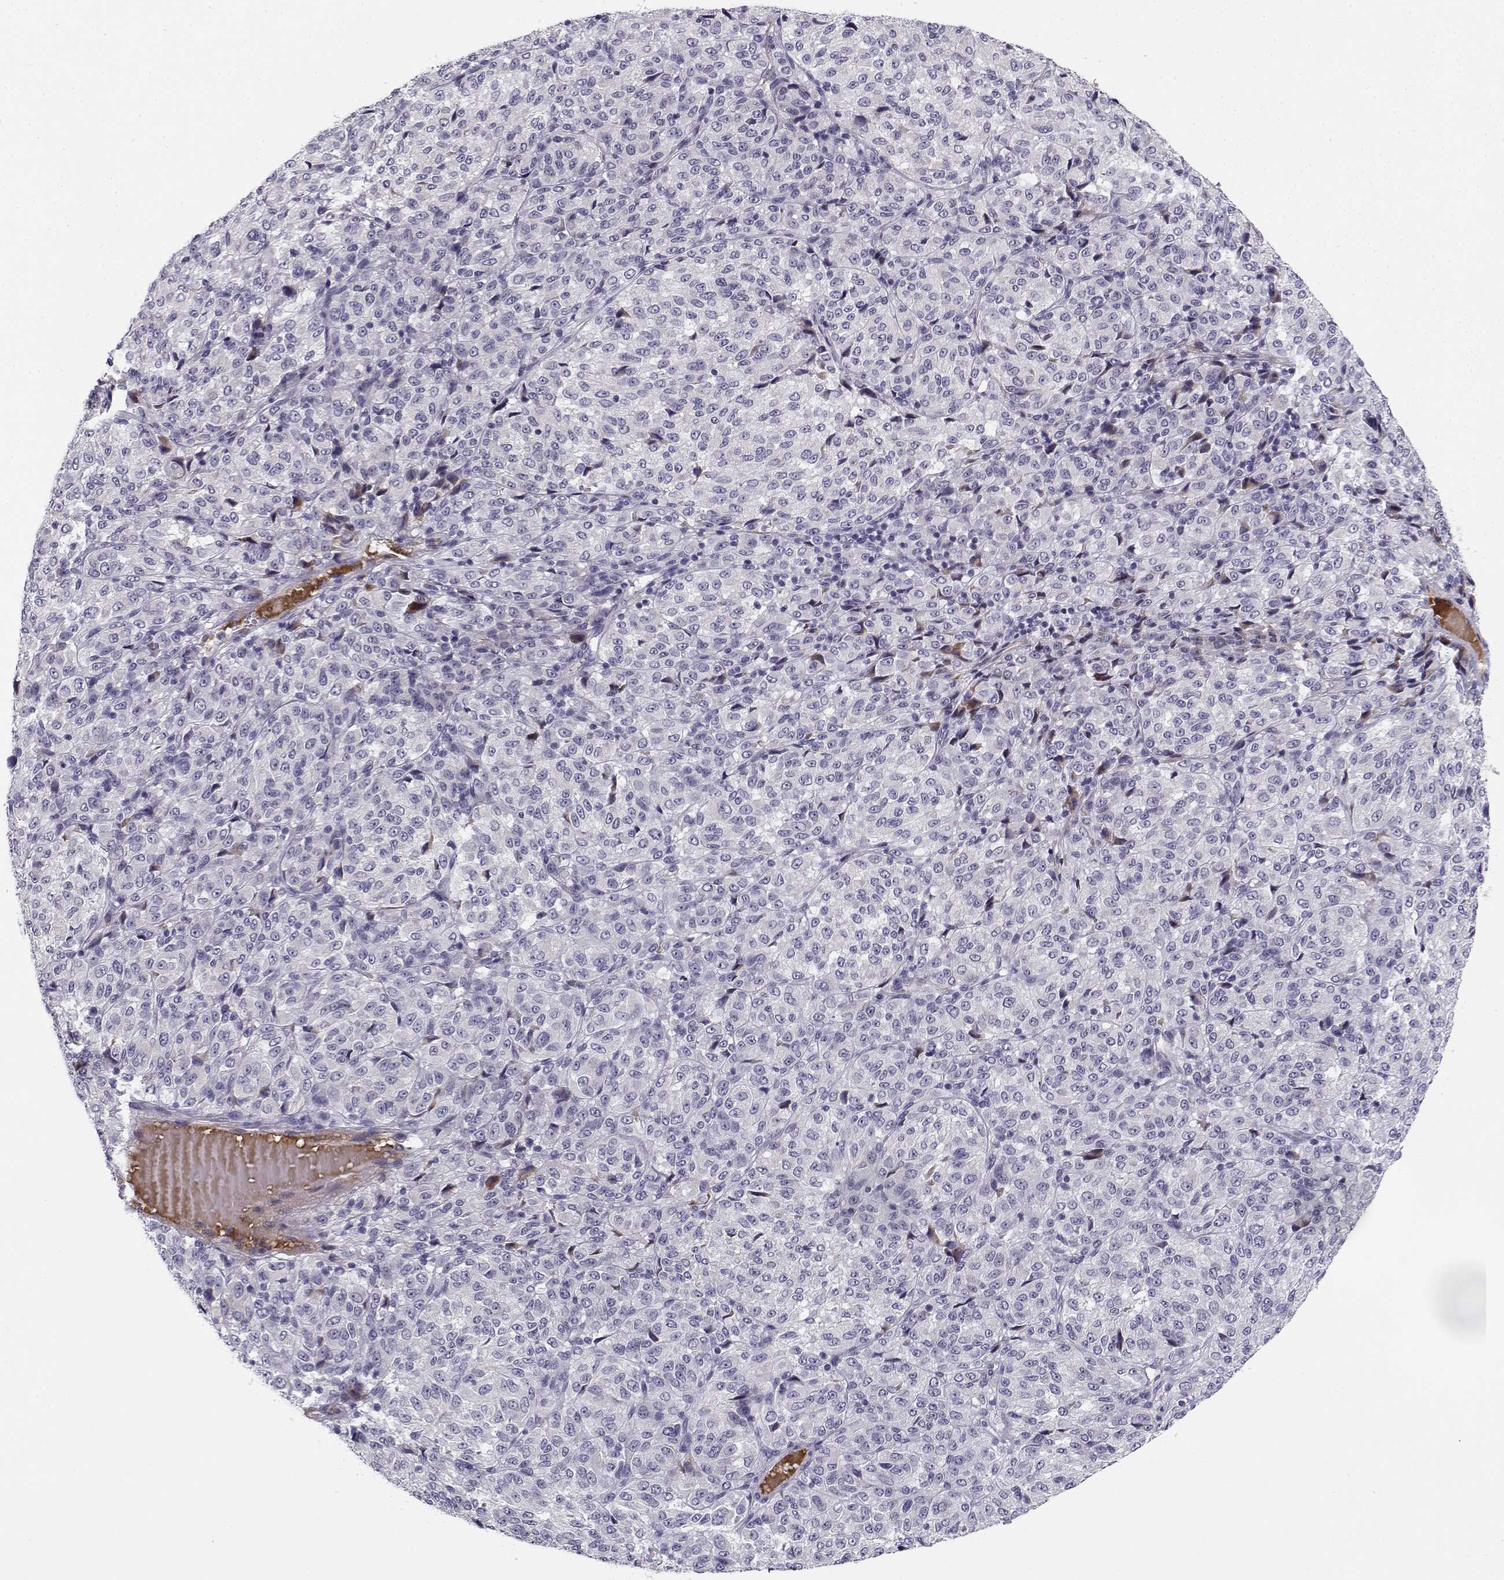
{"staining": {"intensity": "negative", "quantity": "none", "location": "none"}, "tissue": "melanoma", "cell_type": "Tumor cells", "image_type": "cancer", "snomed": [{"axis": "morphology", "description": "Malignant melanoma, Metastatic site"}, {"axis": "topography", "description": "Brain"}], "caption": "IHC micrograph of neoplastic tissue: malignant melanoma (metastatic site) stained with DAB (3,3'-diaminobenzidine) exhibits no significant protein staining in tumor cells. Nuclei are stained in blue.", "gene": "DDX25", "patient": {"sex": "female", "age": 56}}